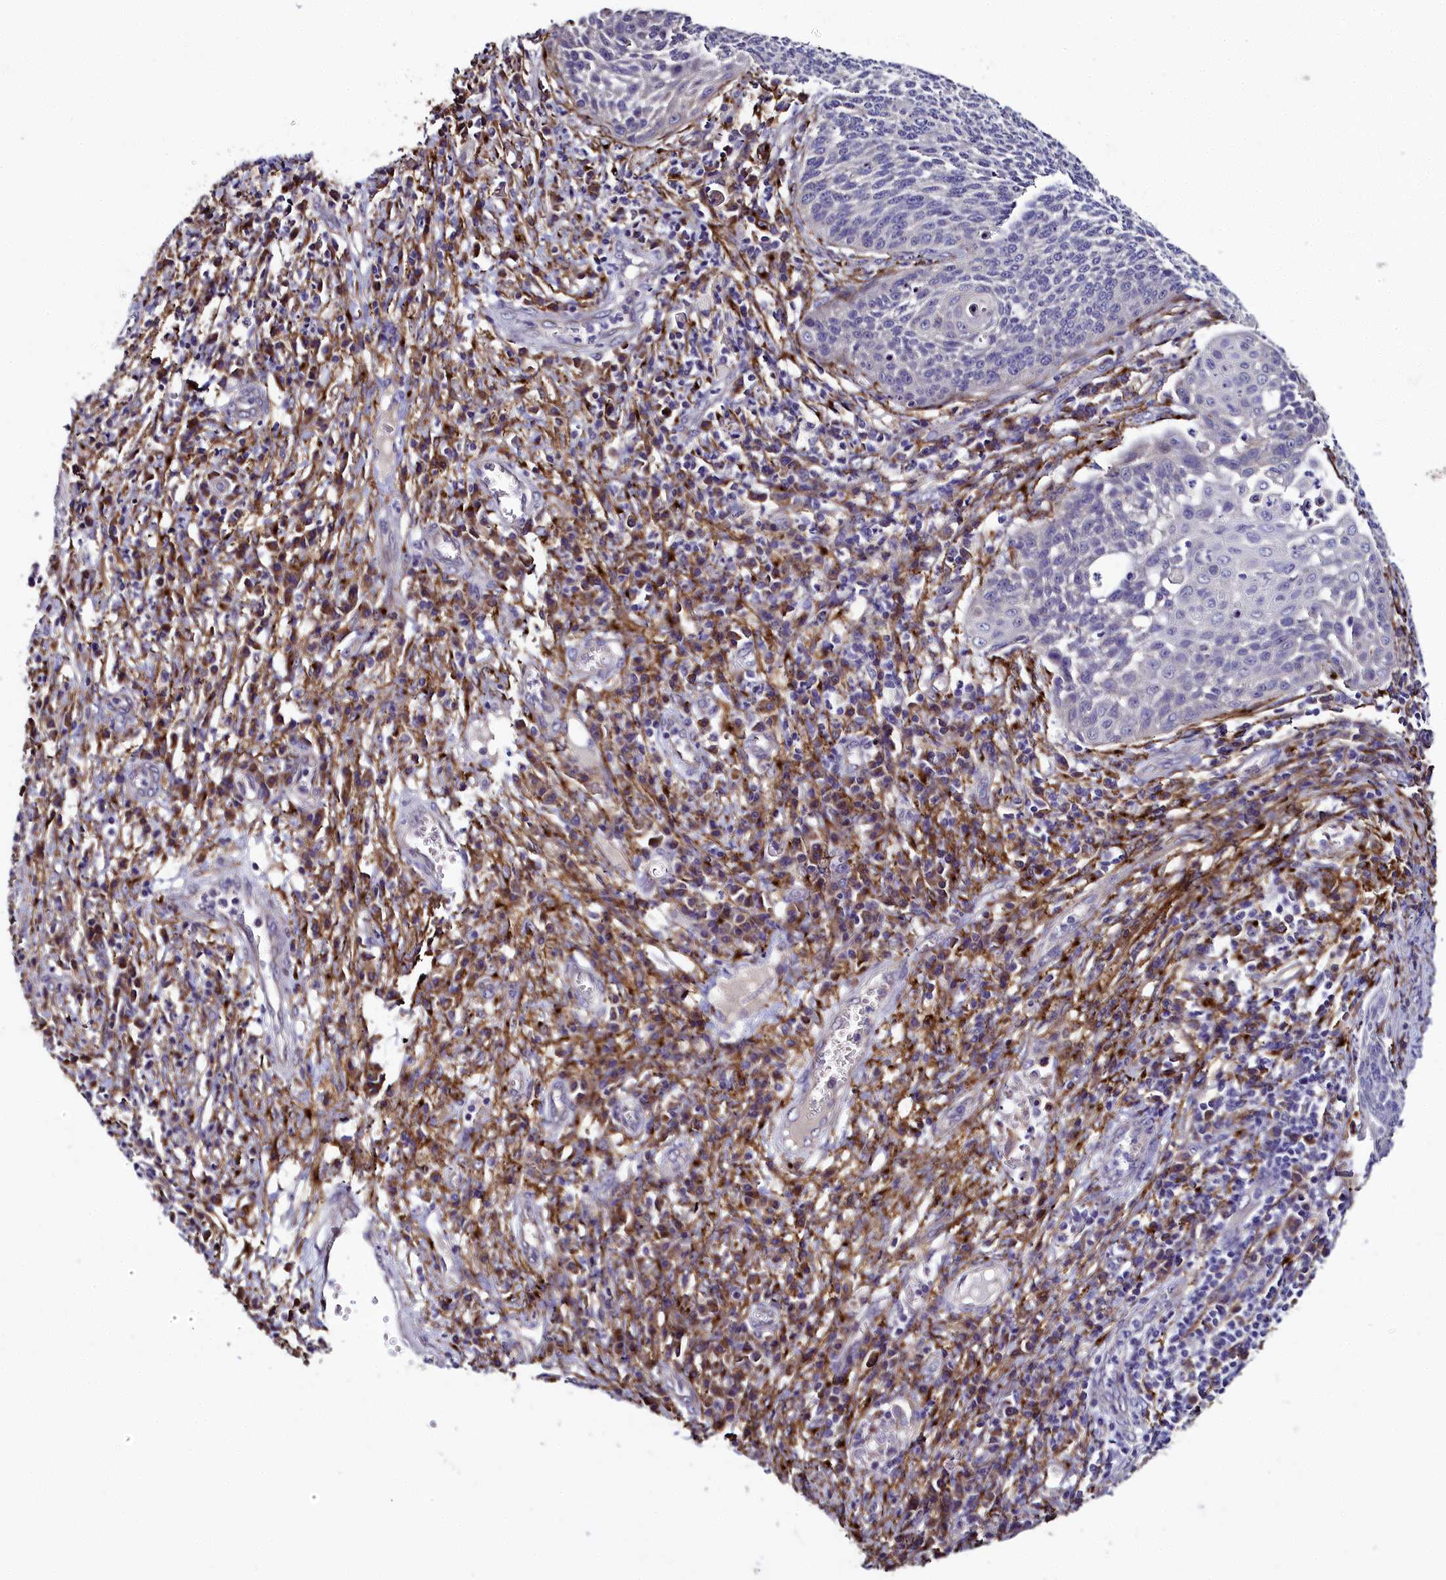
{"staining": {"intensity": "negative", "quantity": "none", "location": "none"}, "tissue": "cervical cancer", "cell_type": "Tumor cells", "image_type": "cancer", "snomed": [{"axis": "morphology", "description": "Squamous cell carcinoma, NOS"}, {"axis": "topography", "description": "Cervix"}], "caption": "Squamous cell carcinoma (cervical) was stained to show a protein in brown. There is no significant expression in tumor cells. The staining was performed using DAB to visualize the protein expression in brown, while the nuclei were stained in blue with hematoxylin (Magnification: 20x).", "gene": "MRC2", "patient": {"sex": "female", "age": 34}}